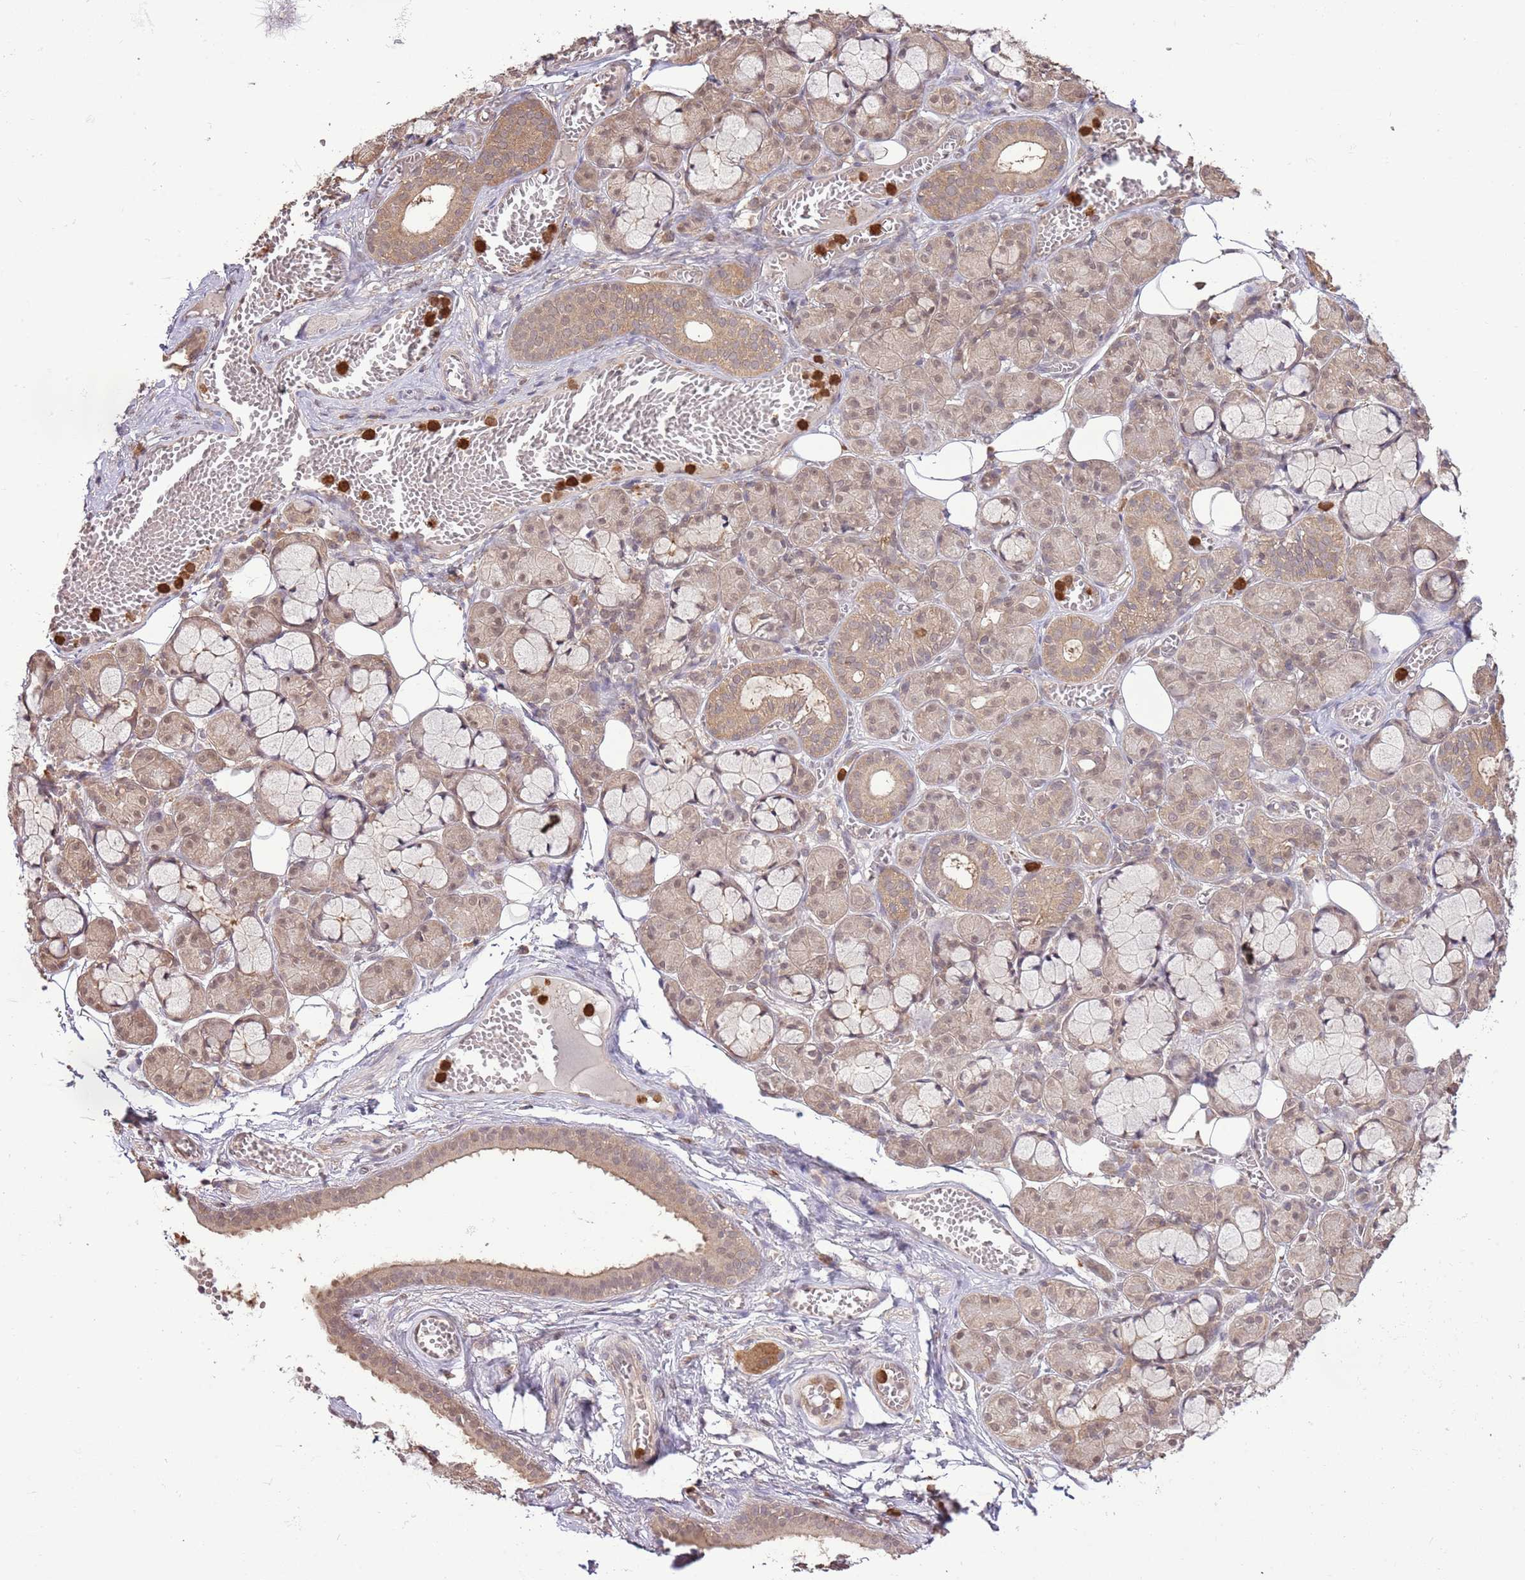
{"staining": {"intensity": "moderate", "quantity": ">75%", "location": "cytoplasmic/membranous,nuclear"}, "tissue": "salivary gland", "cell_type": "Glandular cells", "image_type": "normal", "snomed": [{"axis": "morphology", "description": "Normal tissue, NOS"}, {"axis": "topography", "description": "Salivary gland"}], "caption": "The immunohistochemical stain highlights moderate cytoplasmic/membranous,nuclear expression in glandular cells of benign salivary gland.", "gene": "AMIGO1", "patient": {"sex": "male", "age": 63}}